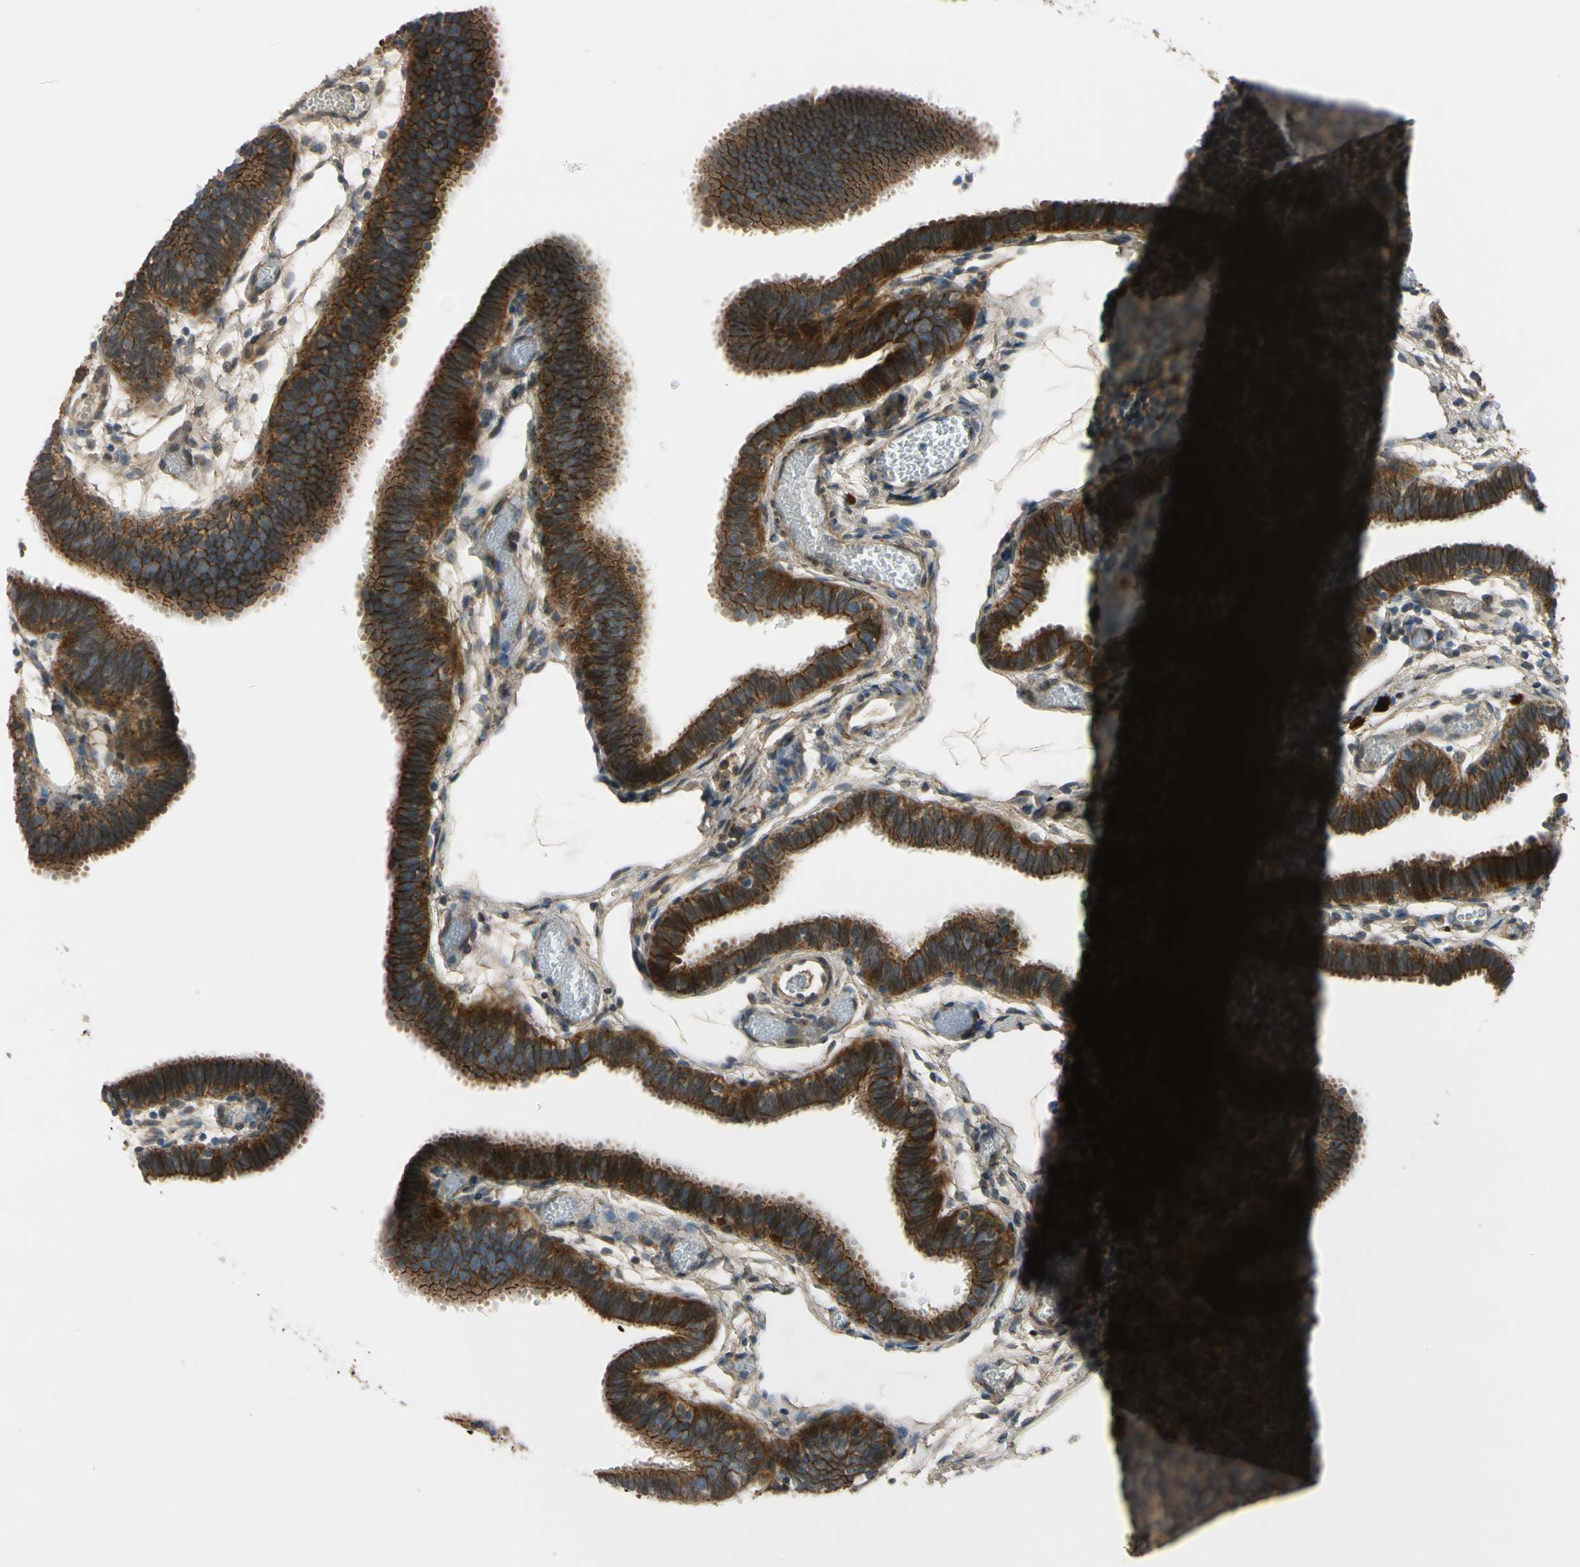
{"staining": {"intensity": "strong", "quantity": ">75%", "location": "cytoplasmic/membranous"}, "tissue": "fallopian tube", "cell_type": "Glandular cells", "image_type": "normal", "snomed": [{"axis": "morphology", "description": "Normal tissue, NOS"}, {"axis": "topography", "description": "Fallopian tube"}], "caption": "Protein analysis of unremarkable fallopian tube reveals strong cytoplasmic/membranous positivity in approximately >75% of glandular cells. (Brightfield microscopy of DAB IHC at high magnification).", "gene": "MST1R", "patient": {"sex": "female", "age": 29}}